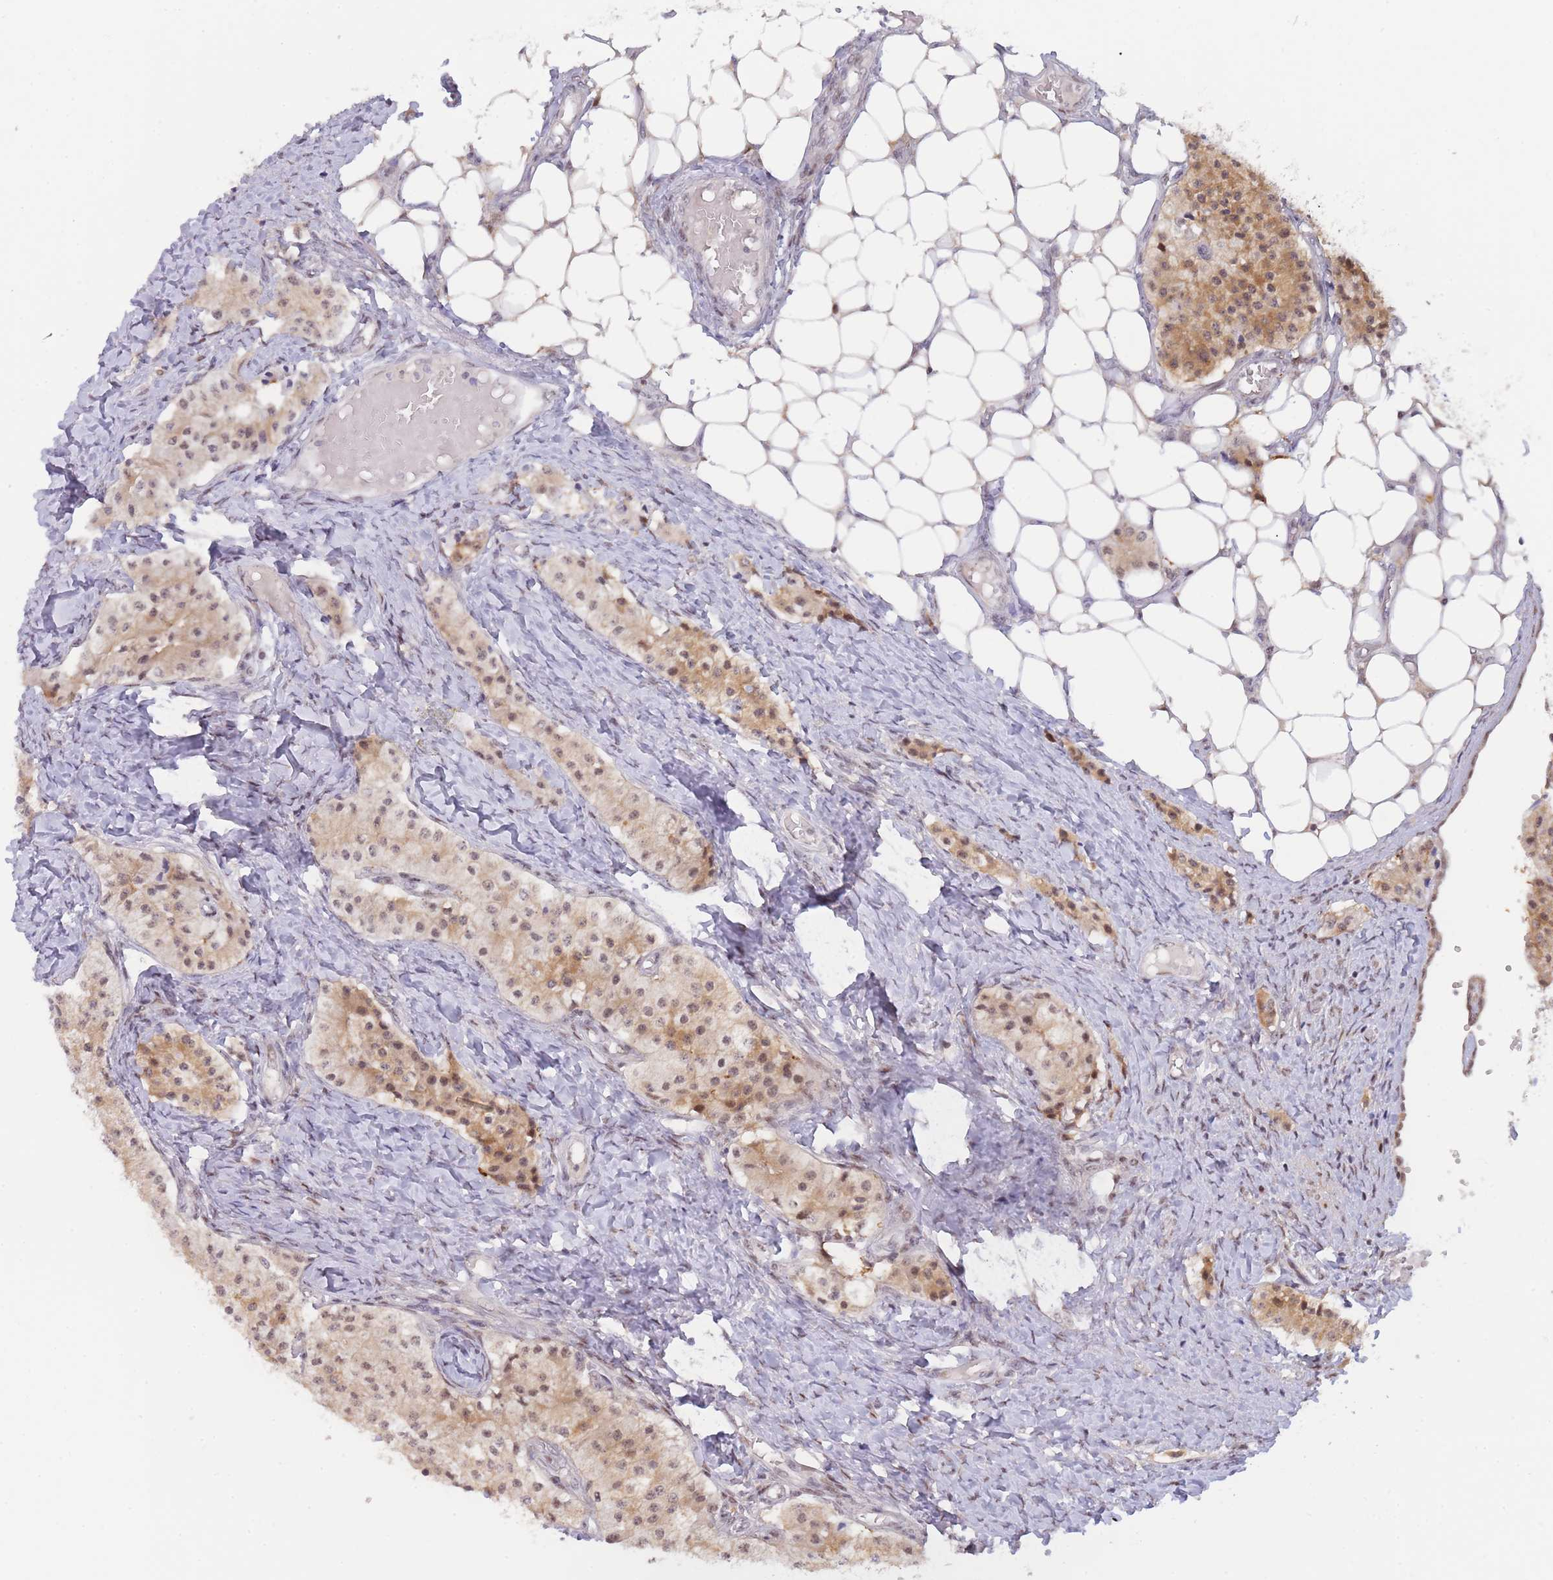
{"staining": {"intensity": "moderate", "quantity": ">75%", "location": "cytoplasmic/membranous,nuclear"}, "tissue": "carcinoid", "cell_type": "Tumor cells", "image_type": "cancer", "snomed": [{"axis": "morphology", "description": "Carcinoid, malignant, NOS"}, {"axis": "topography", "description": "Colon"}], "caption": "Carcinoid stained for a protein (brown) exhibits moderate cytoplasmic/membranous and nuclear positive expression in approximately >75% of tumor cells.", "gene": "DEAF1", "patient": {"sex": "female", "age": 52}}